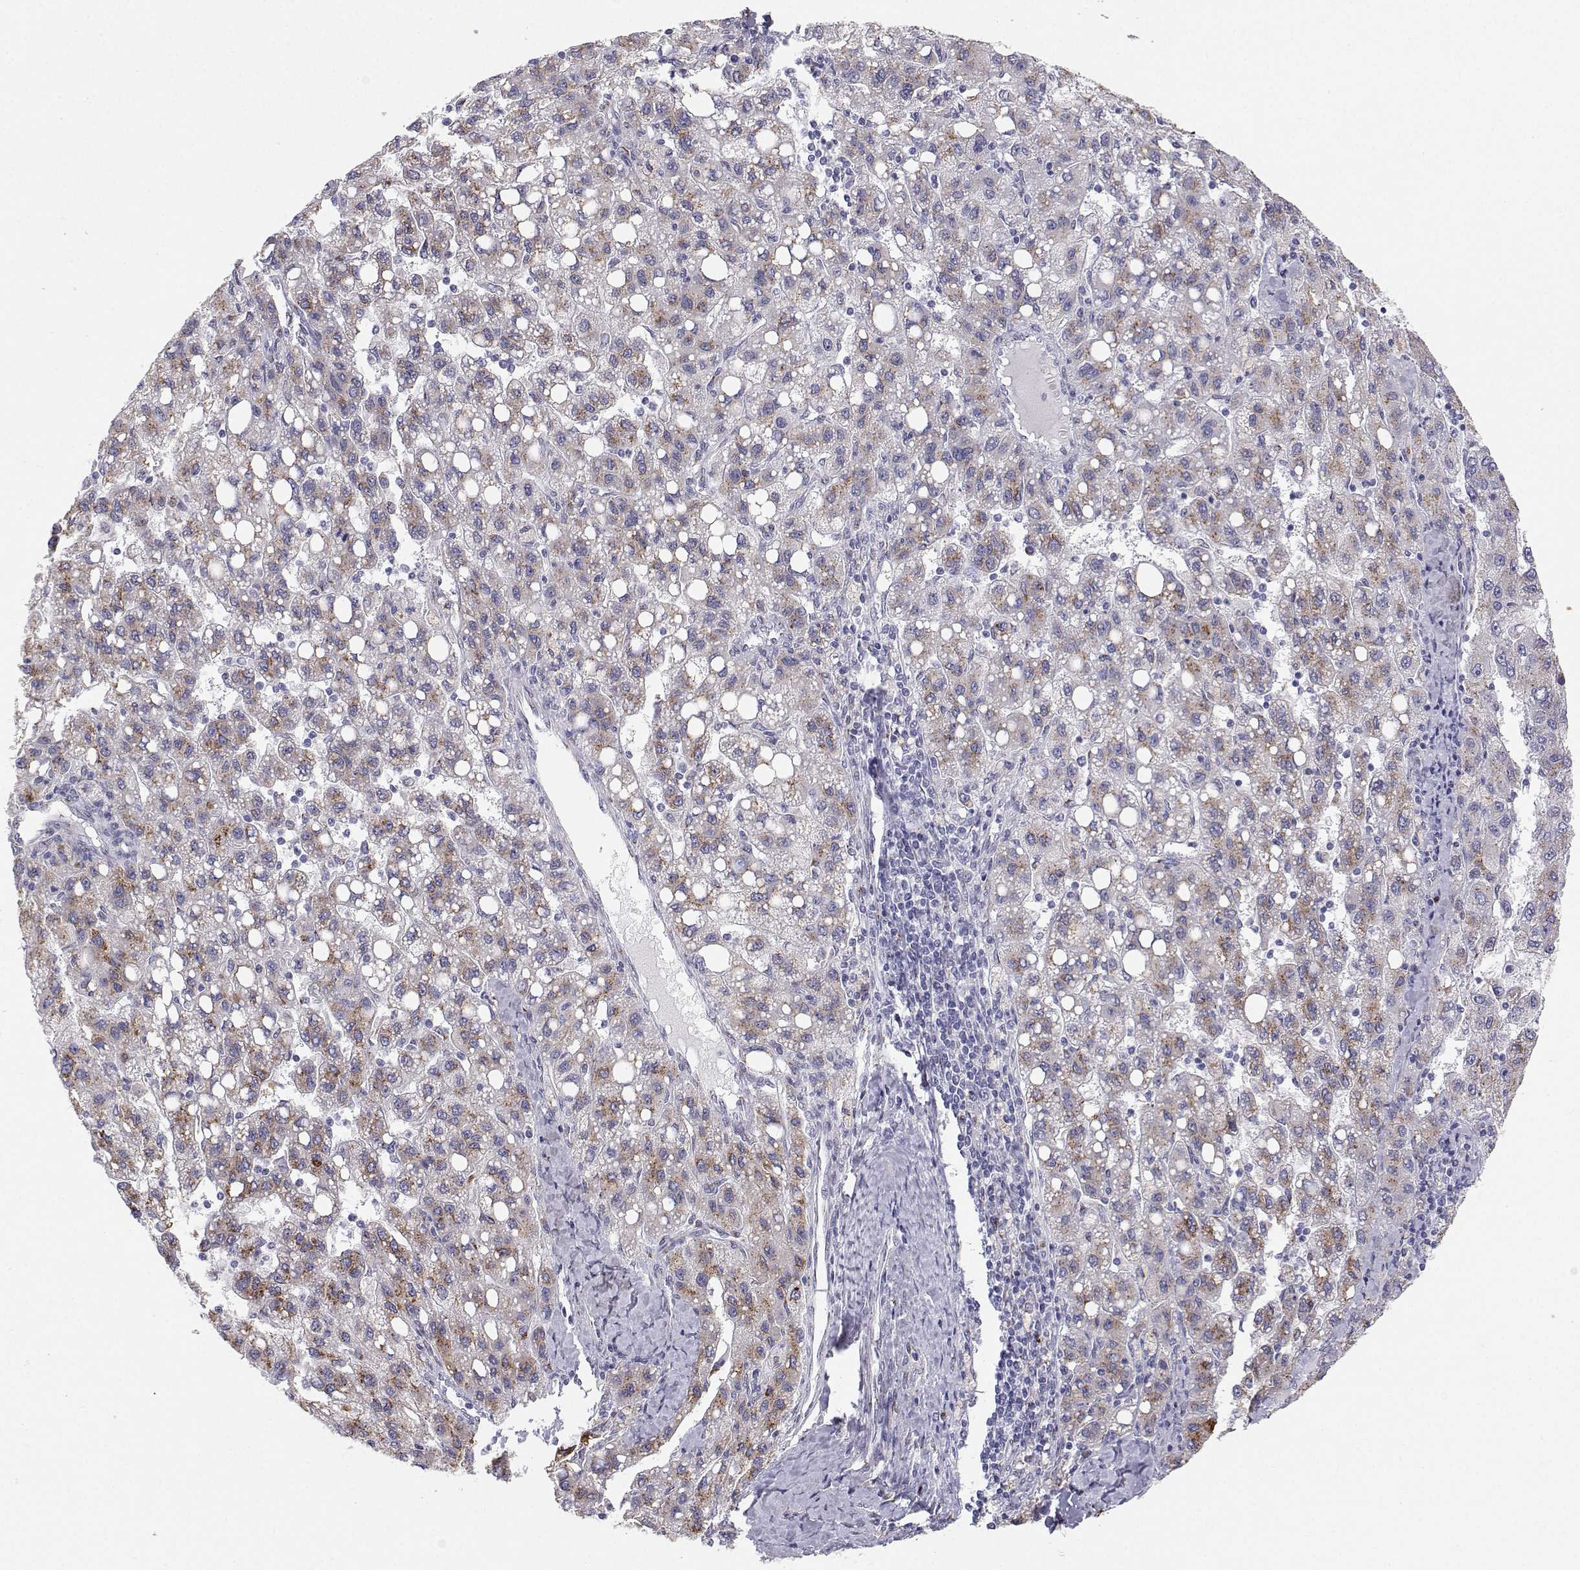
{"staining": {"intensity": "weak", "quantity": ">75%", "location": "cytoplasmic/membranous"}, "tissue": "liver cancer", "cell_type": "Tumor cells", "image_type": "cancer", "snomed": [{"axis": "morphology", "description": "Carcinoma, Hepatocellular, NOS"}, {"axis": "topography", "description": "Liver"}], "caption": "Tumor cells show low levels of weak cytoplasmic/membranous positivity in approximately >75% of cells in liver cancer.", "gene": "STARD13", "patient": {"sex": "female", "age": 82}}